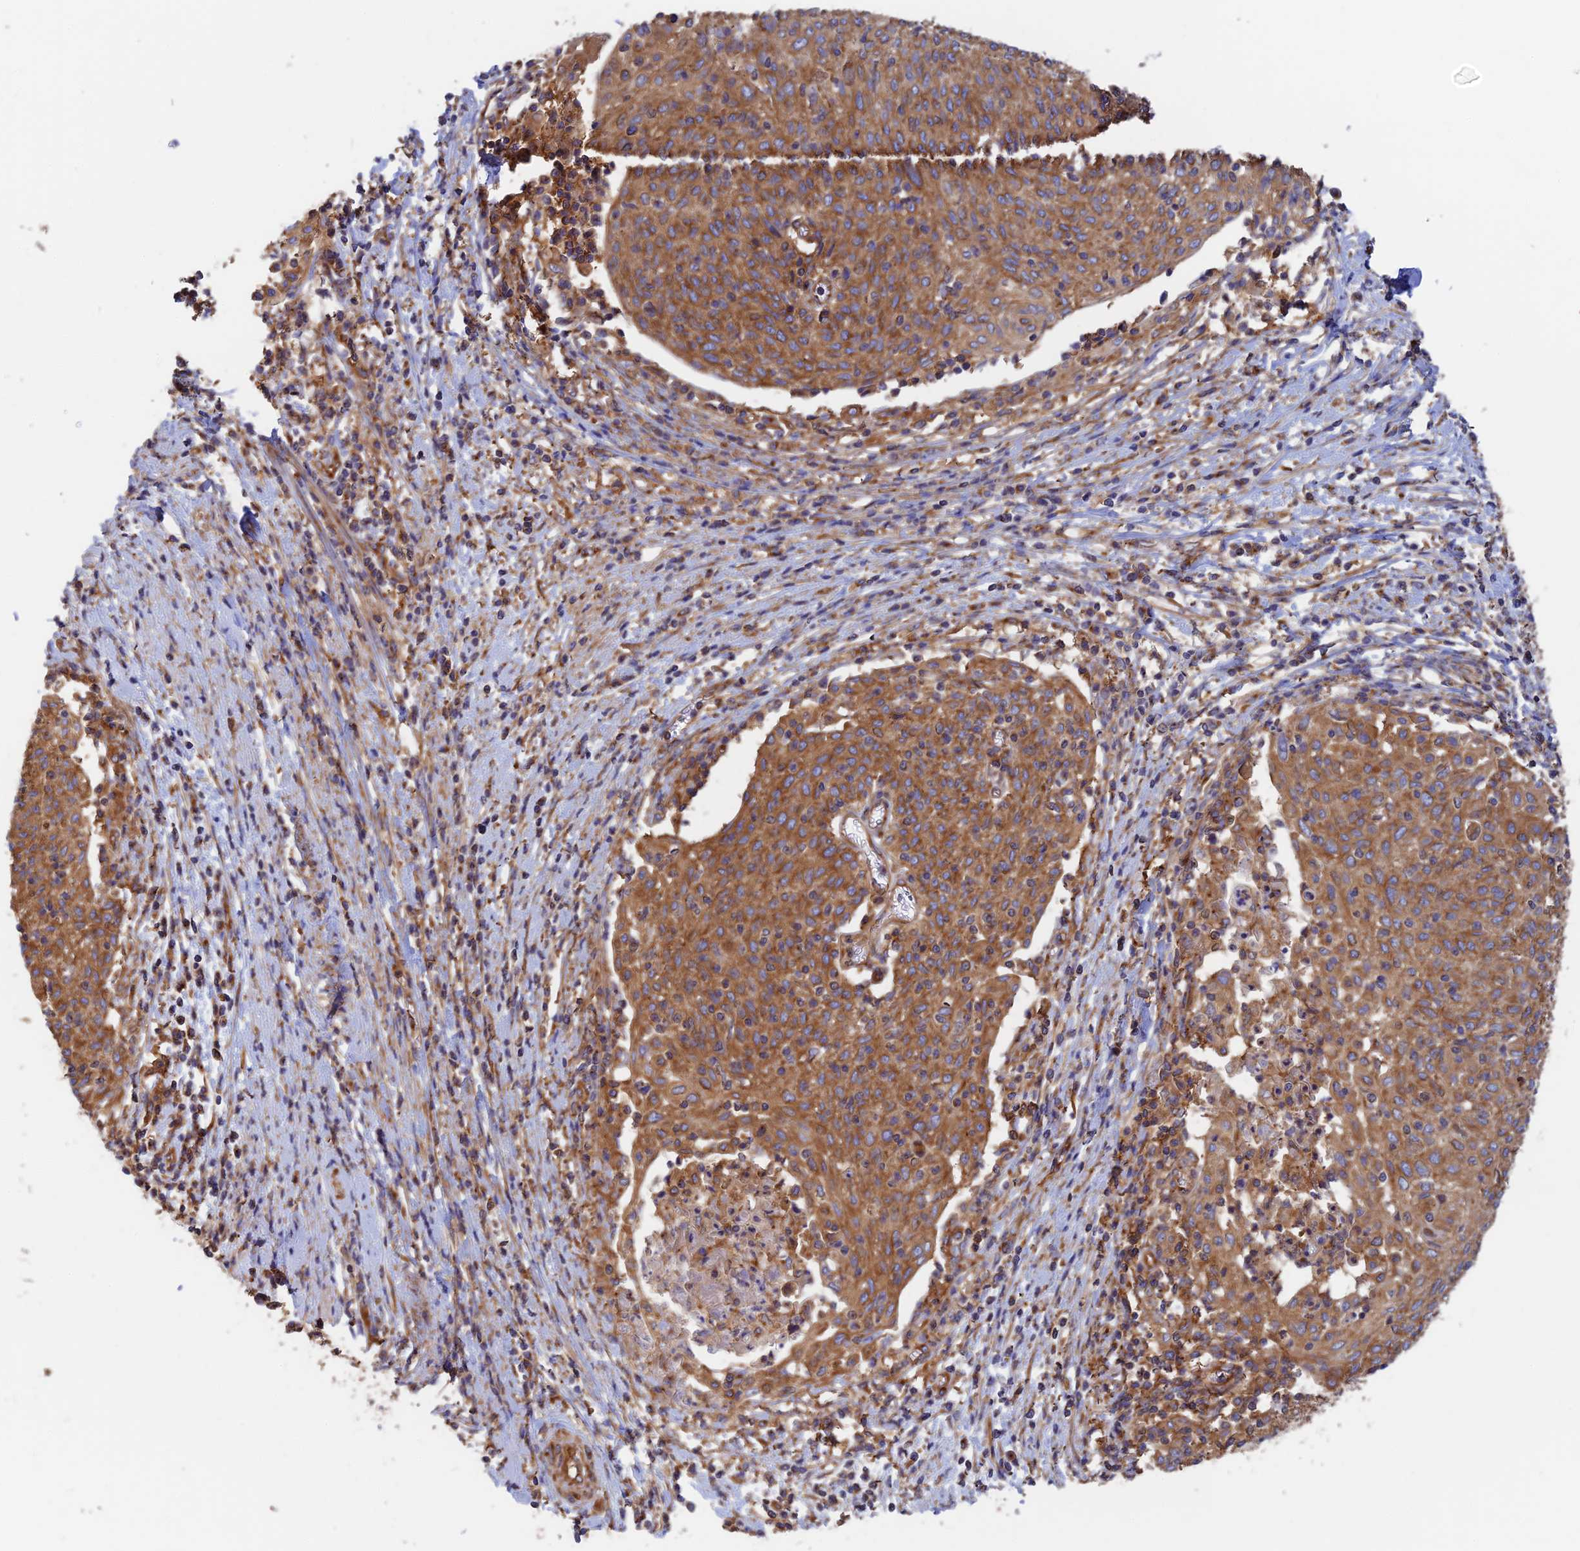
{"staining": {"intensity": "strong", "quantity": ">75%", "location": "cytoplasmic/membranous"}, "tissue": "cervical cancer", "cell_type": "Tumor cells", "image_type": "cancer", "snomed": [{"axis": "morphology", "description": "Squamous cell carcinoma, NOS"}, {"axis": "topography", "description": "Cervix"}], "caption": "A histopathology image of human cervical squamous cell carcinoma stained for a protein exhibits strong cytoplasmic/membranous brown staining in tumor cells. (brown staining indicates protein expression, while blue staining denotes nuclei).", "gene": "DCTN2", "patient": {"sex": "female", "age": 52}}